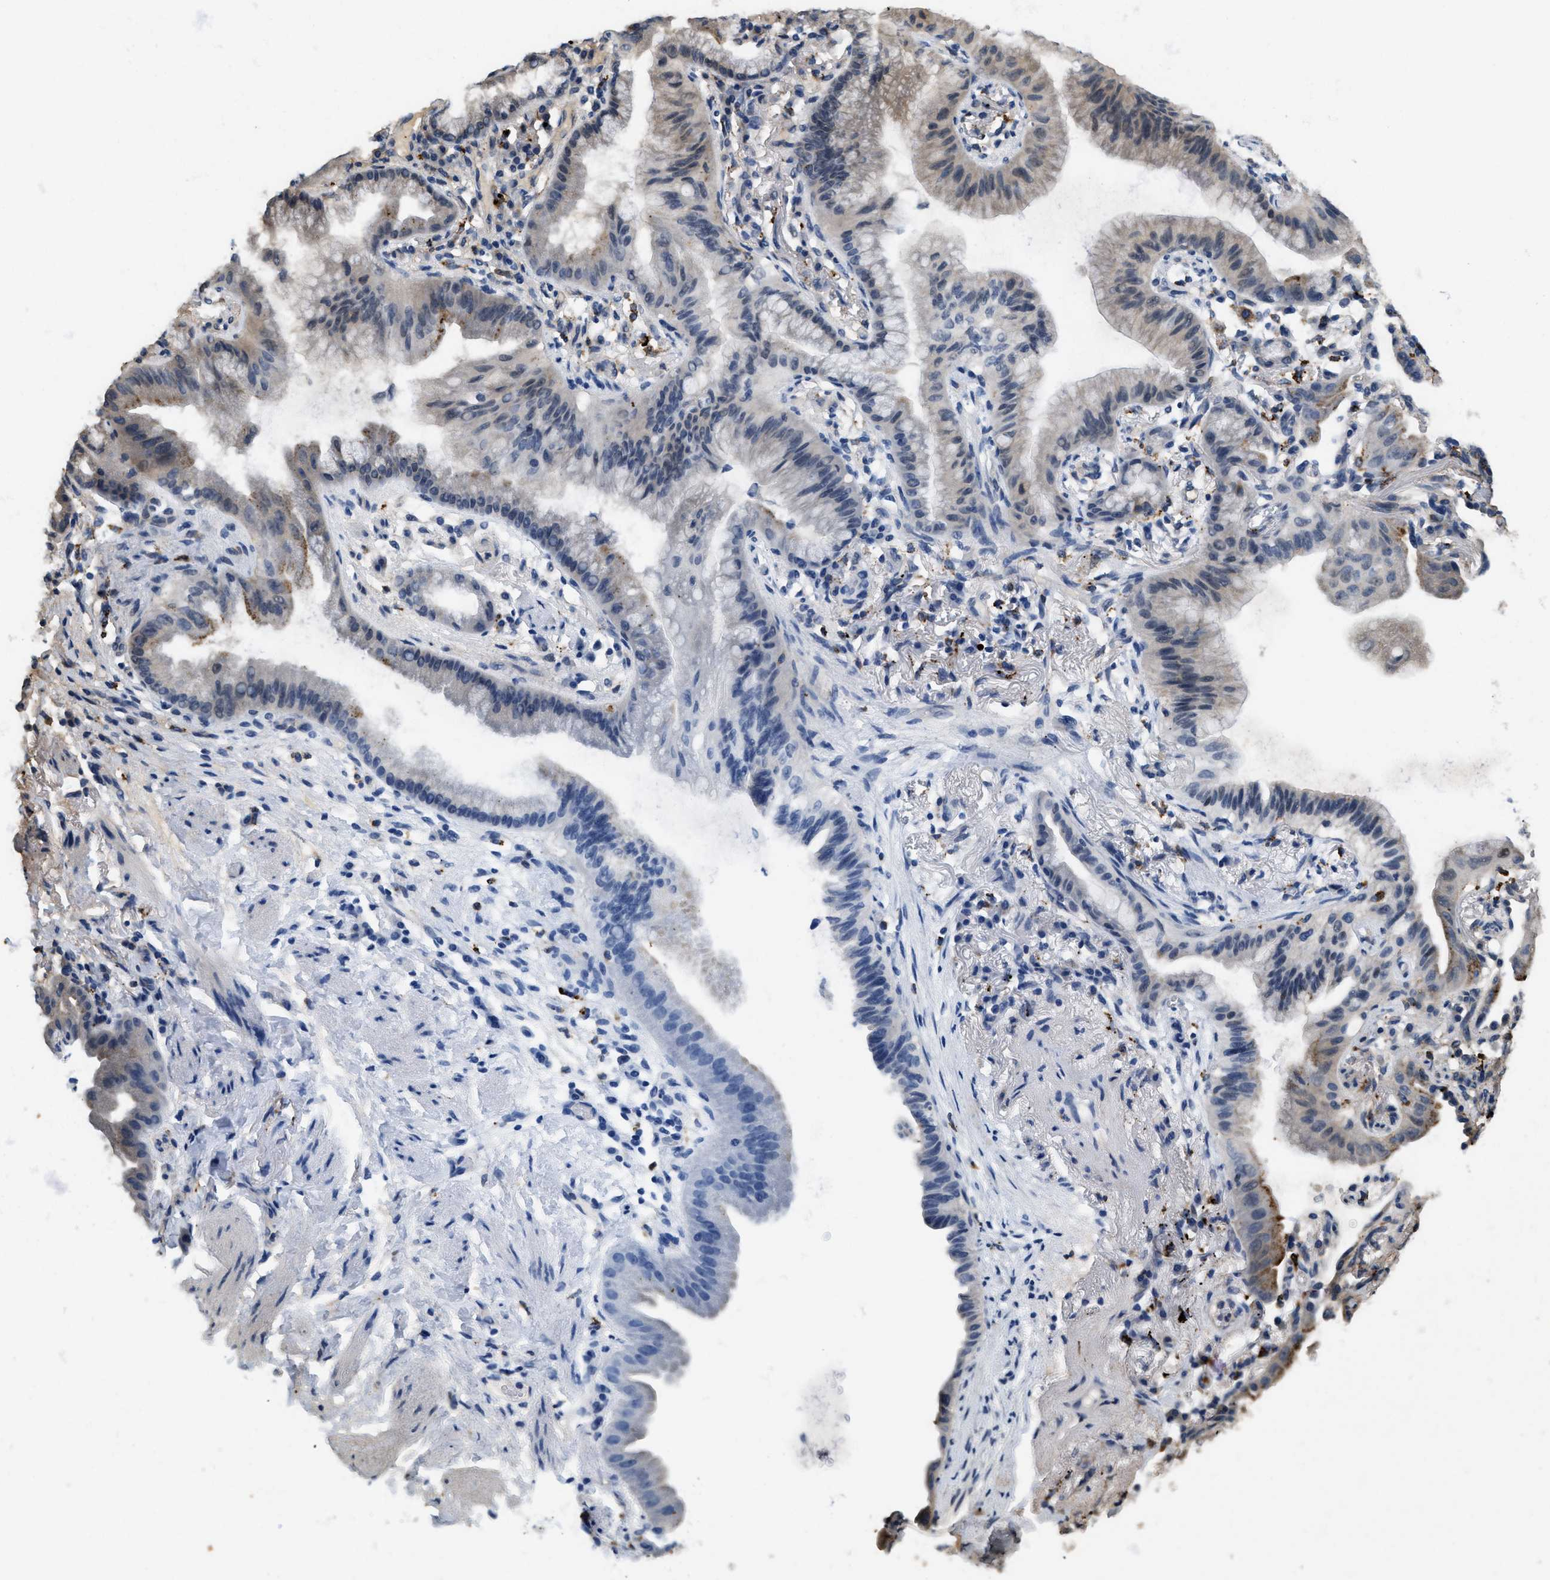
{"staining": {"intensity": "weak", "quantity": "<25%", "location": "cytoplasmic/membranous"}, "tissue": "lung cancer", "cell_type": "Tumor cells", "image_type": "cancer", "snomed": [{"axis": "morphology", "description": "Normal tissue, NOS"}, {"axis": "morphology", "description": "Adenocarcinoma, NOS"}, {"axis": "topography", "description": "Bronchus"}, {"axis": "topography", "description": "Lung"}], "caption": "Tumor cells are negative for protein expression in human lung adenocarcinoma.", "gene": "BMPR2", "patient": {"sex": "female", "age": 70}}